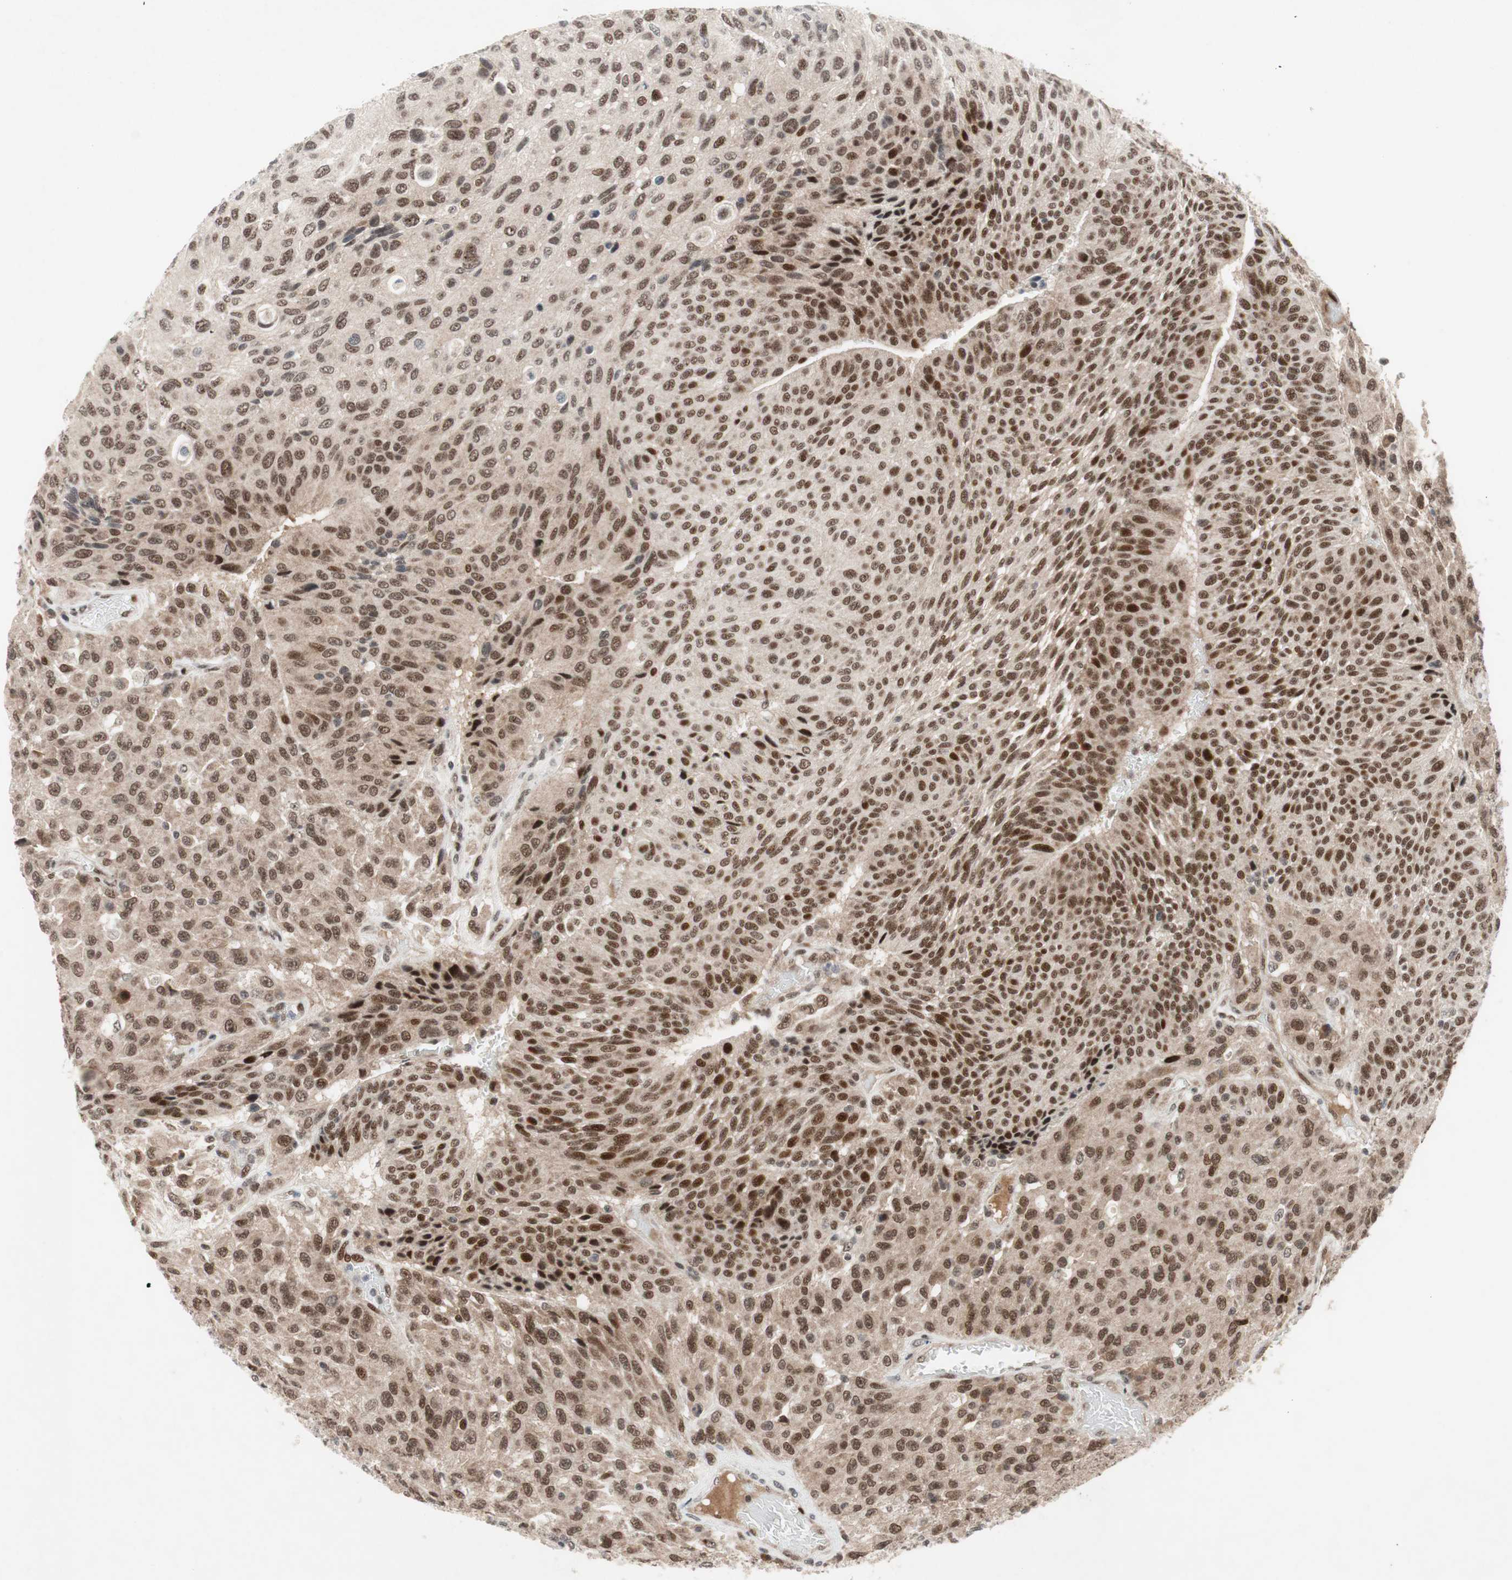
{"staining": {"intensity": "strong", "quantity": ">75%", "location": "nuclear"}, "tissue": "urothelial cancer", "cell_type": "Tumor cells", "image_type": "cancer", "snomed": [{"axis": "morphology", "description": "Urothelial carcinoma, High grade"}, {"axis": "topography", "description": "Urinary bladder"}], "caption": "The image displays a brown stain indicating the presence of a protein in the nuclear of tumor cells in high-grade urothelial carcinoma. (DAB (3,3'-diaminobenzidine) = brown stain, brightfield microscopy at high magnification).", "gene": "TCF12", "patient": {"sex": "male", "age": 66}}